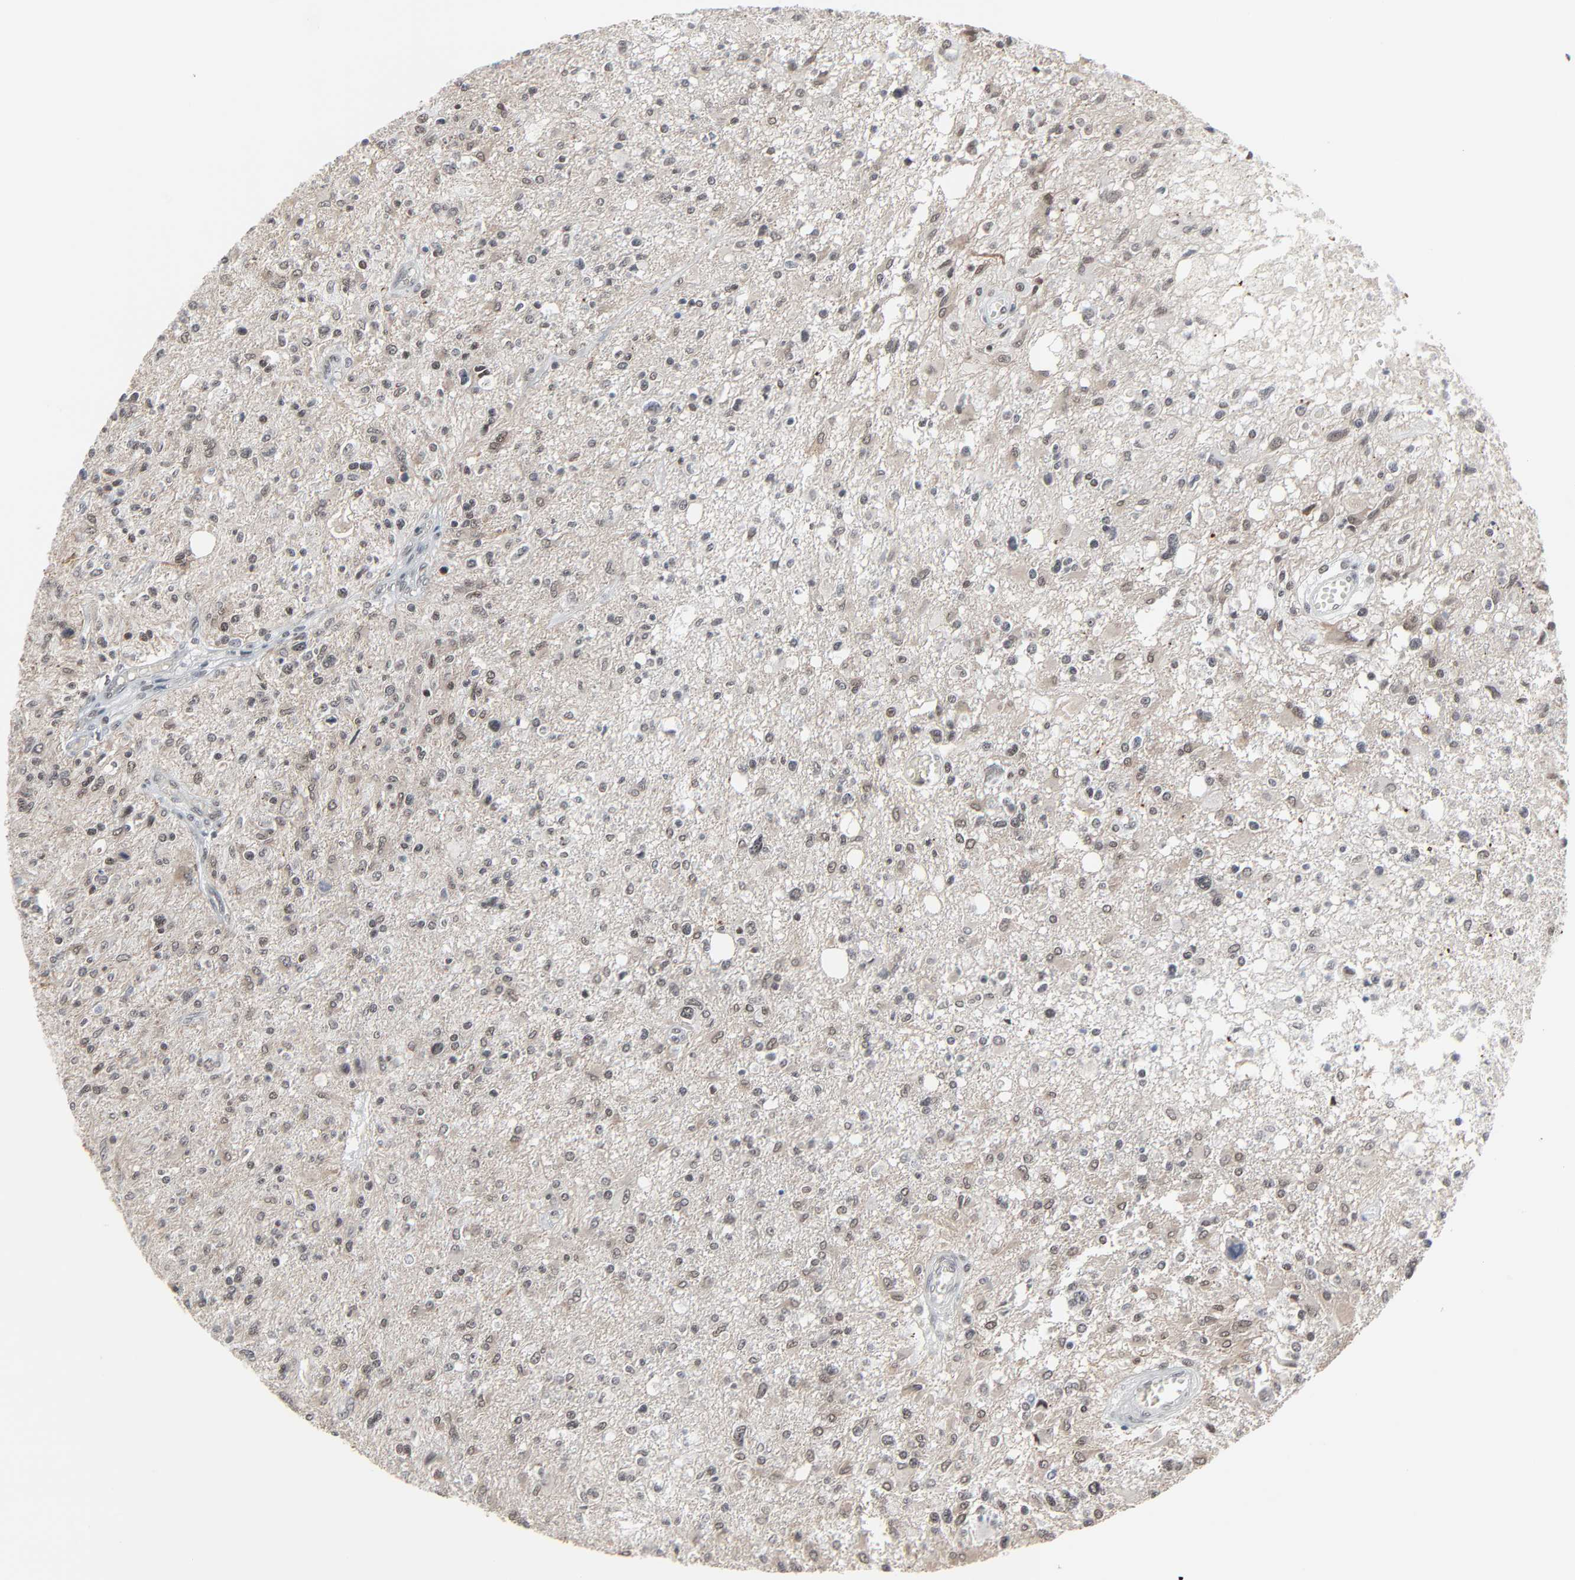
{"staining": {"intensity": "weak", "quantity": "<25%", "location": "nuclear"}, "tissue": "glioma", "cell_type": "Tumor cells", "image_type": "cancer", "snomed": [{"axis": "morphology", "description": "Glioma, malignant, High grade"}, {"axis": "topography", "description": "Cerebral cortex"}], "caption": "DAB (3,3'-diaminobenzidine) immunohistochemical staining of human glioma demonstrates no significant staining in tumor cells. (Brightfield microscopy of DAB immunohistochemistry (IHC) at high magnification).", "gene": "FBXO28", "patient": {"sex": "male", "age": 76}}